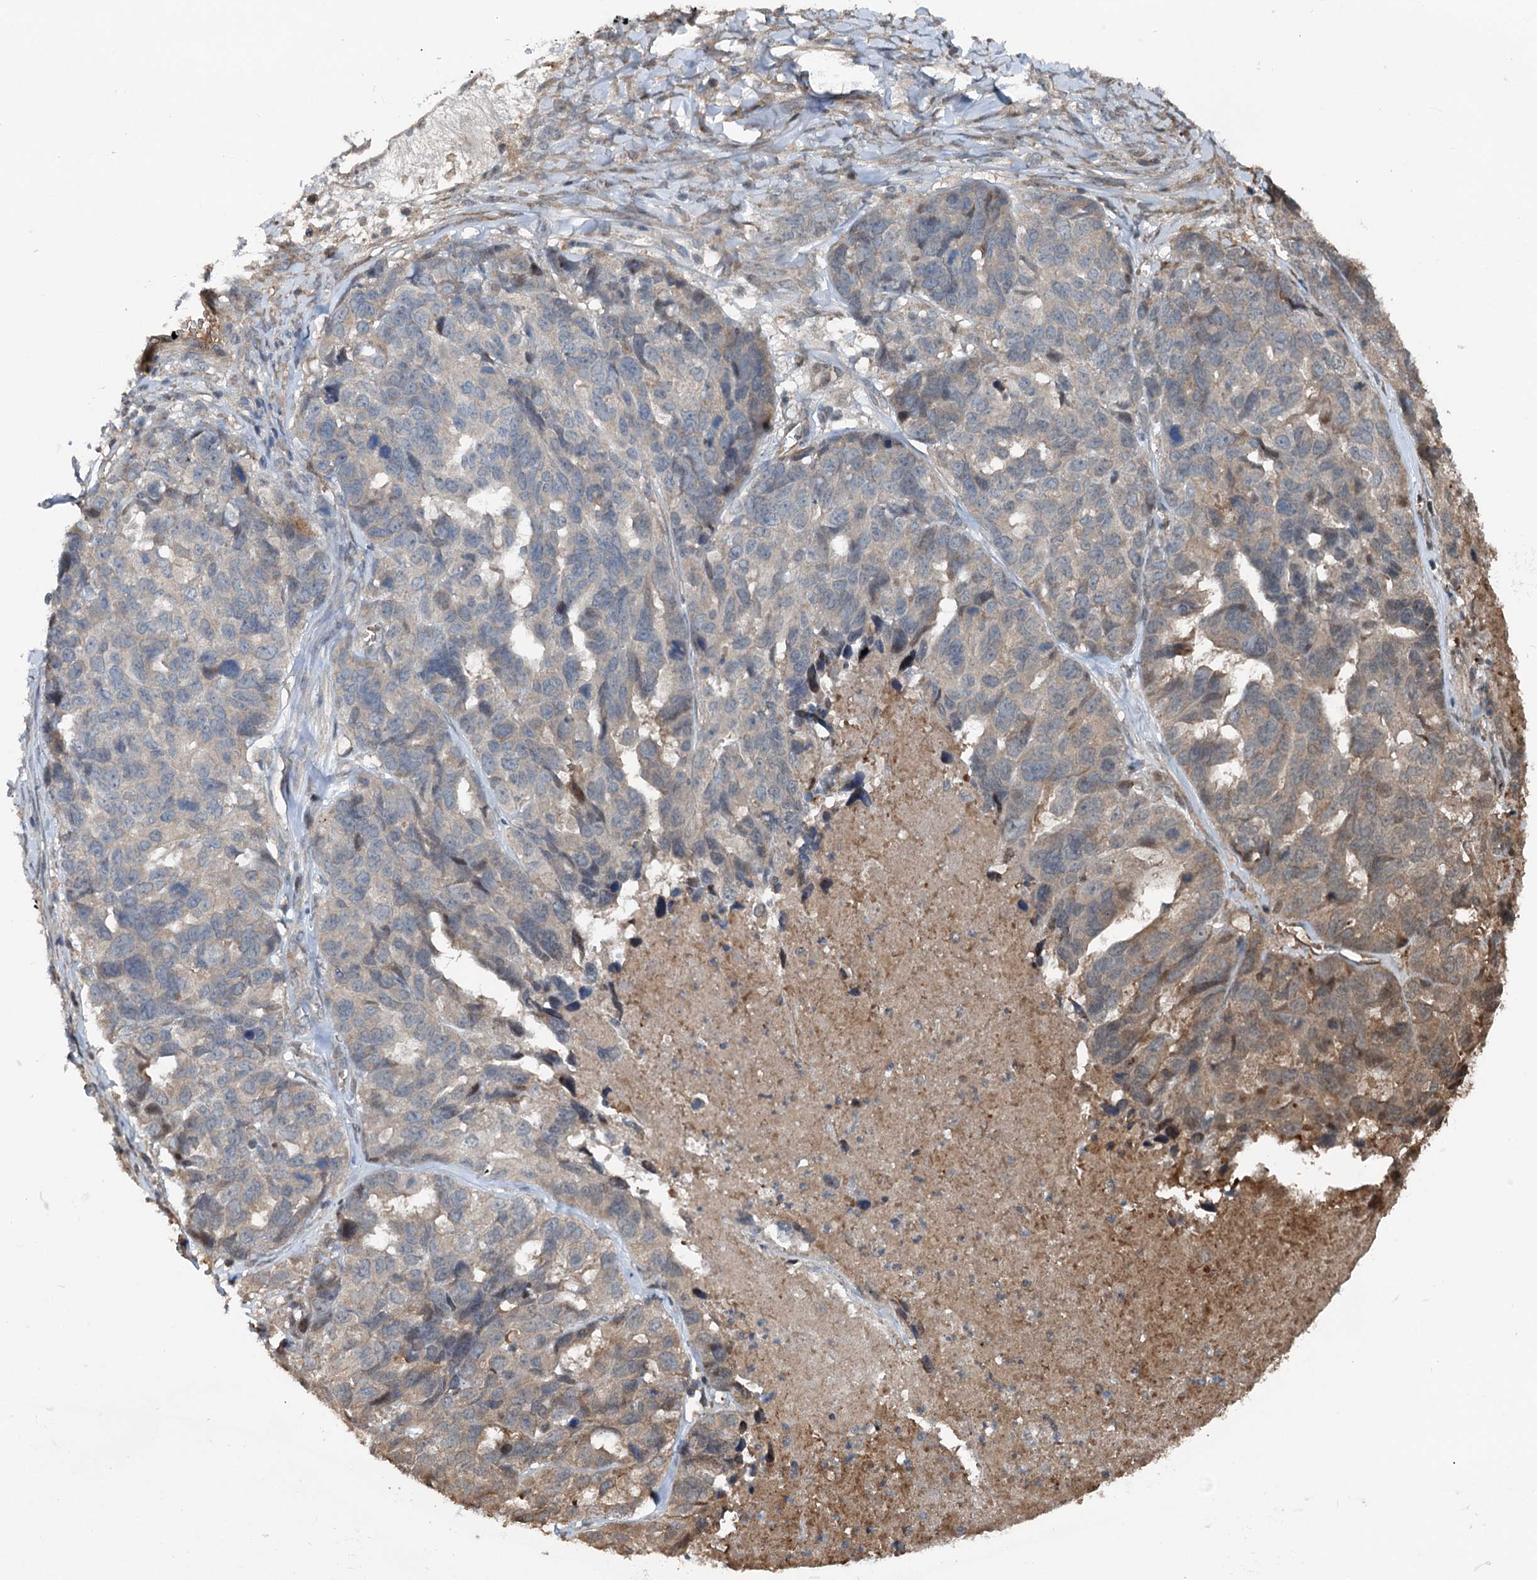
{"staining": {"intensity": "weak", "quantity": "<25%", "location": "cytoplasmic/membranous"}, "tissue": "ovarian cancer", "cell_type": "Tumor cells", "image_type": "cancer", "snomed": [{"axis": "morphology", "description": "Cystadenocarcinoma, serous, NOS"}, {"axis": "topography", "description": "Ovary"}], "caption": "DAB (3,3'-diaminobenzidine) immunohistochemical staining of human ovarian serous cystadenocarcinoma reveals no significant positivity in tumor cells.", "gene": "TEDC1", "patient": {"sex": "female", "age": 79}}